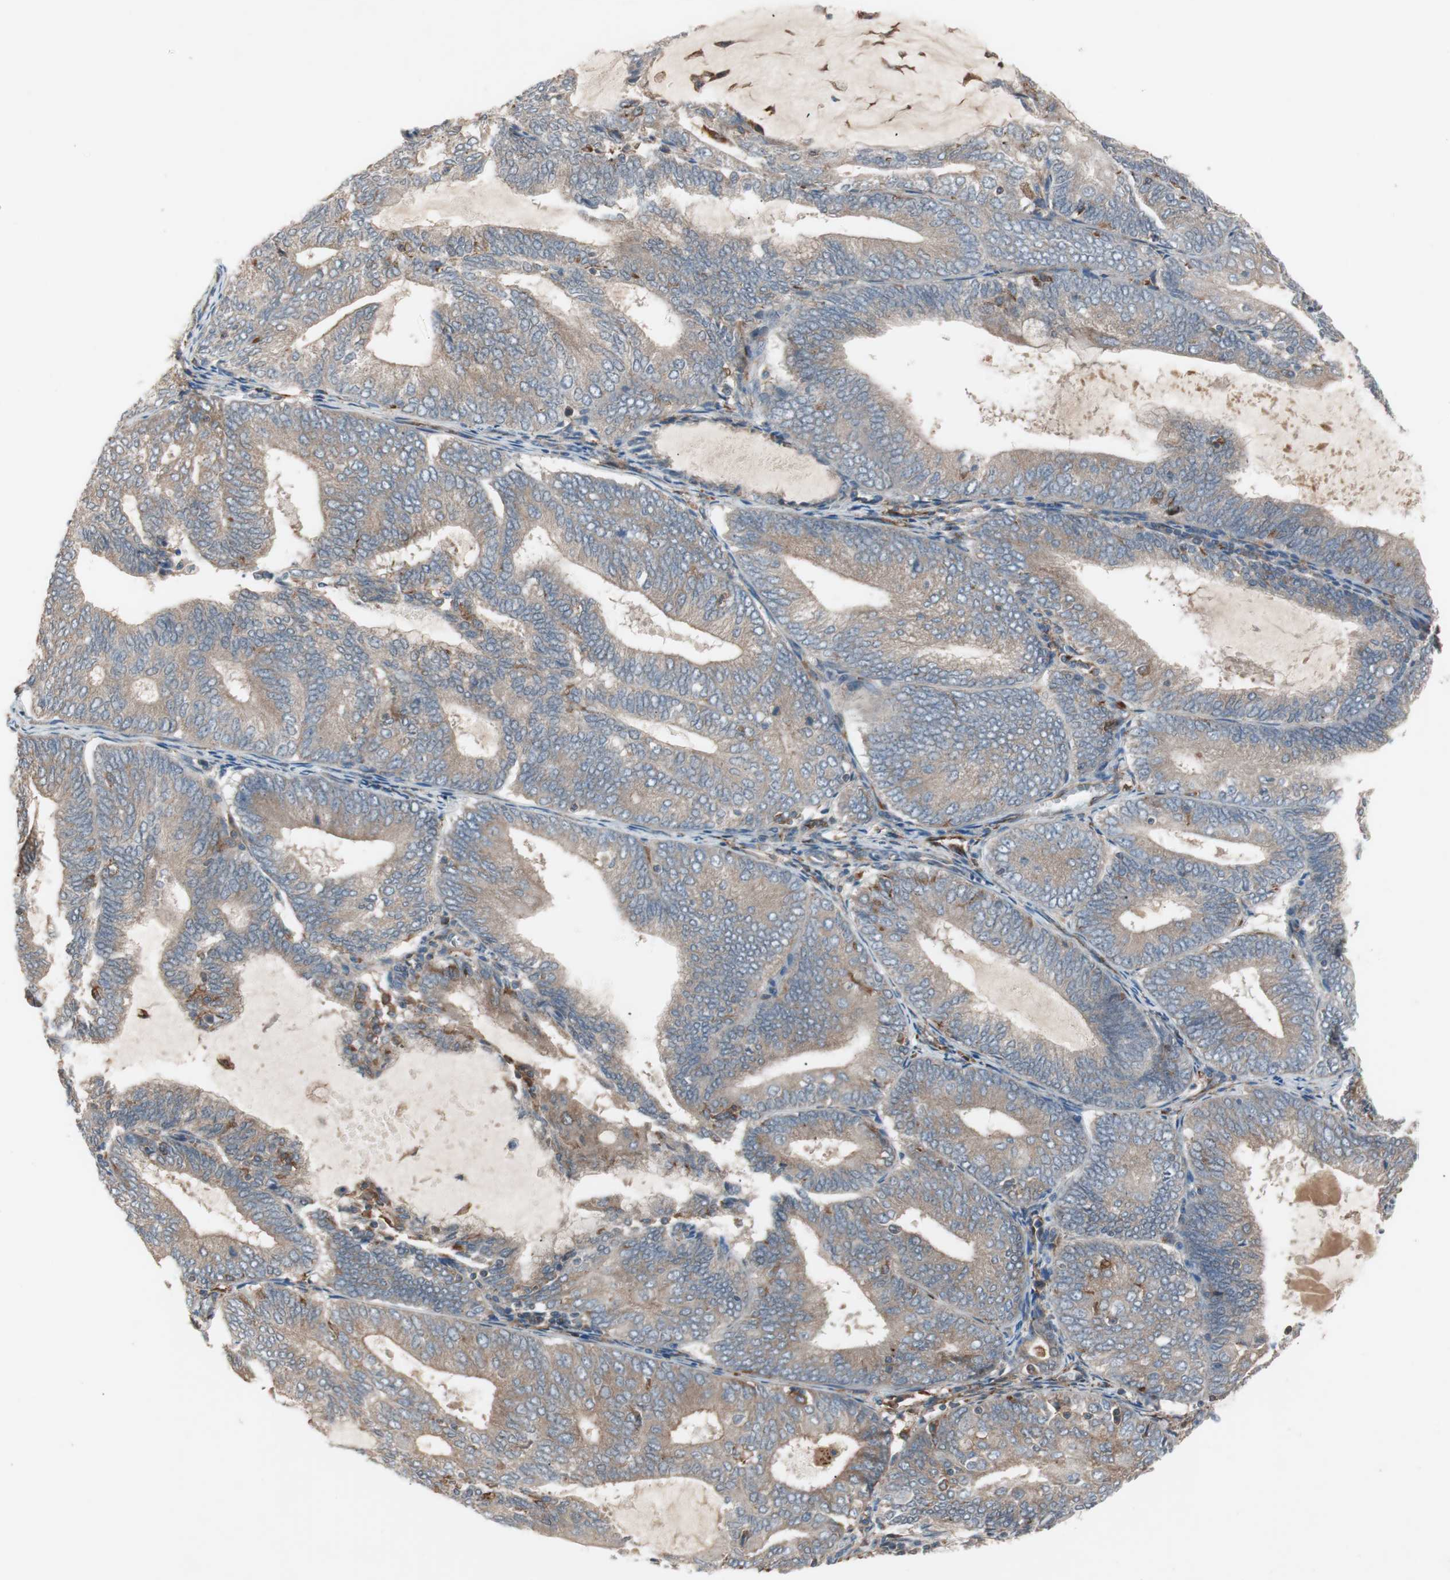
{"staining": {"intensity": "moderate", "quantity": ">75%", "location": "cytoplasmic/membranous"}, "tissue": "endometrial cancer", "cell_type": "Tumor cells", "image_type": "cancer", "snomed": [{"axis": "morphology", "description": "Adenocarcinoma, NOS"}, {"axis": "topography", "description": "Endometrium"}], "caption": "This is an image of IHC staining of endometrial adenocarcinoma, which shows moderate expression in the cytoplasmic/membranous of tumor cells.", "gene": "STAB1", "patient": {"sex": "female", "age": 81}}